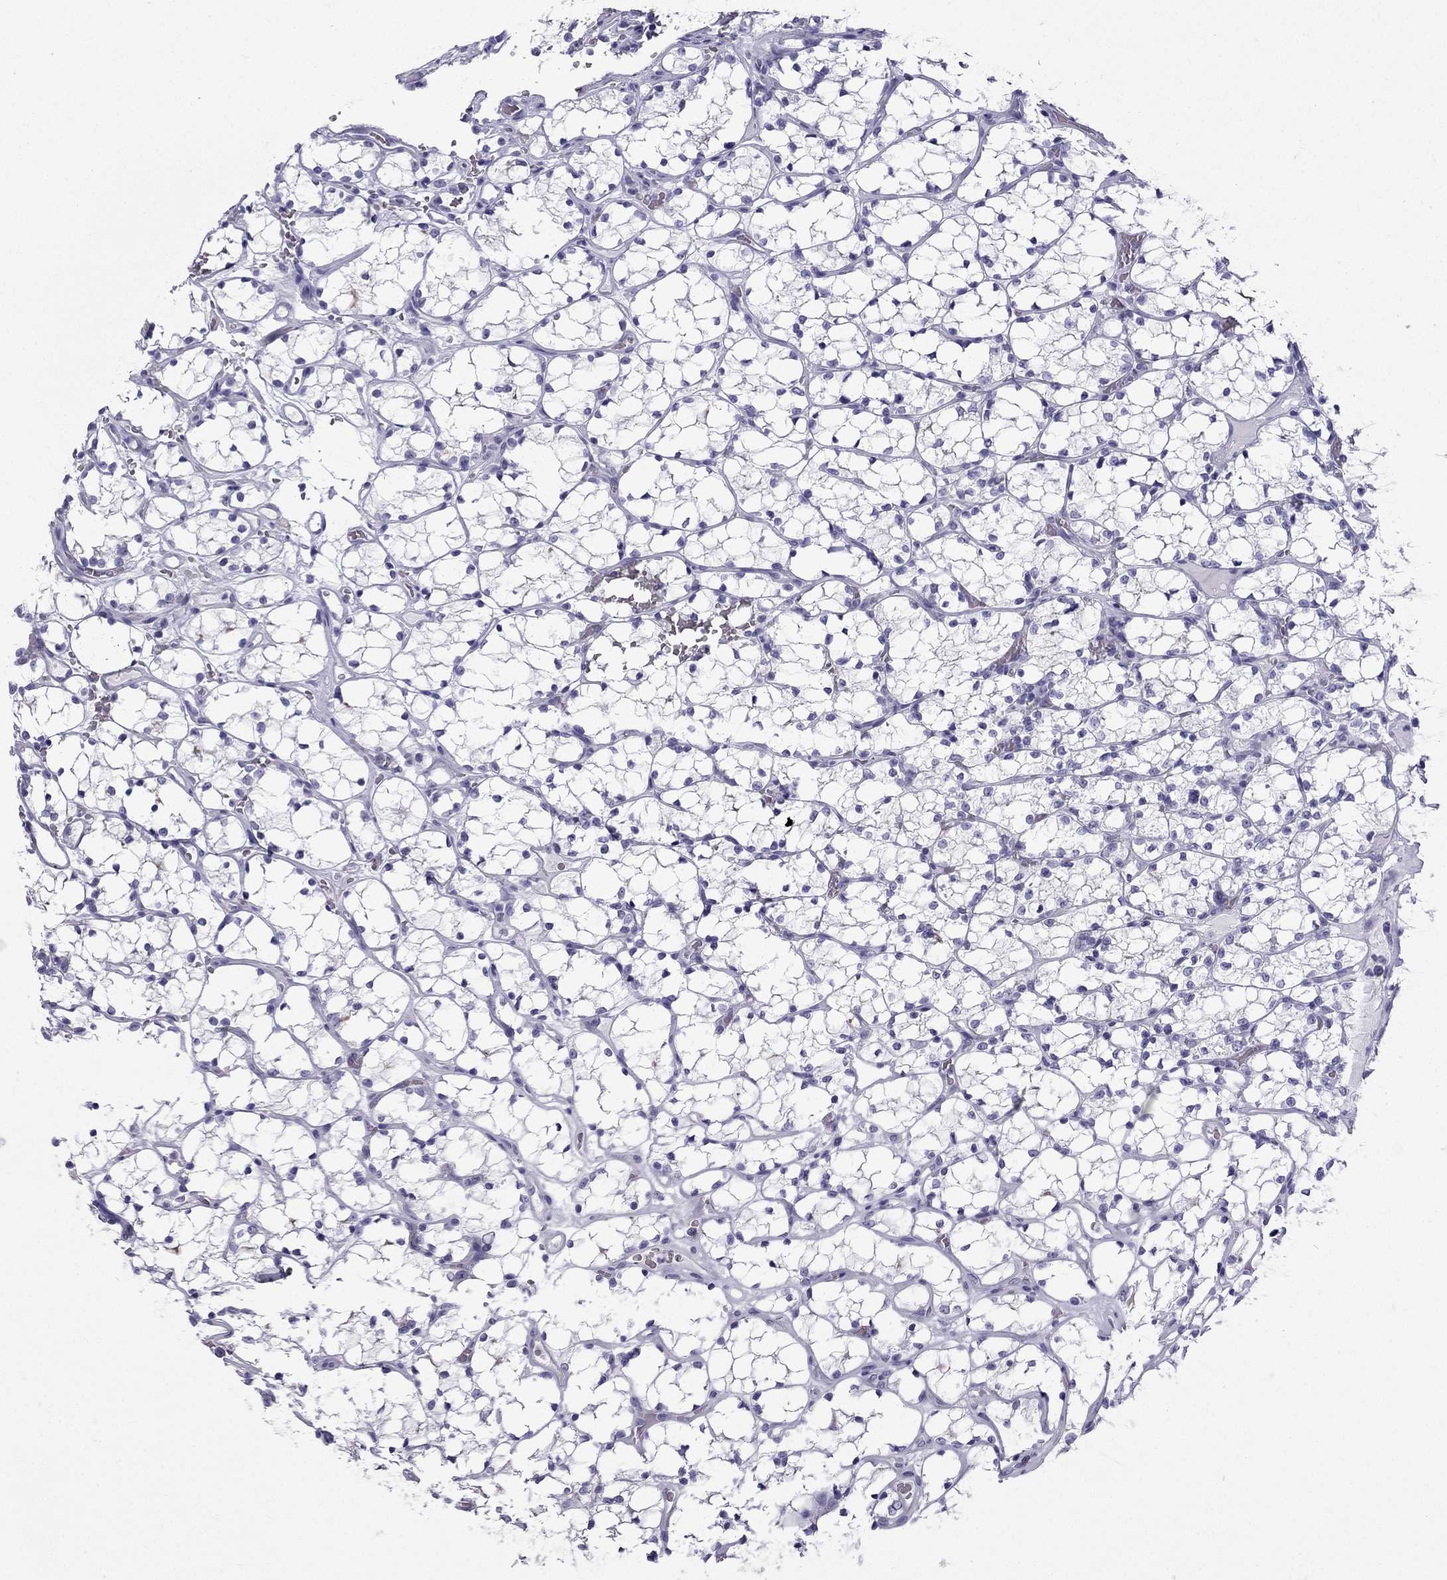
{"staining": {"intensity": "negative", "quantity": "none", "location": "none"}, "tissue": "renal cancer", "cell_type": "Tumor cells", "image_type": "cancer", "snomed": [{"axis": "morphology", "description": "Adenocarcinoma, NOS"}, {"axis": "topography", "description": "Kidney"}], "caption": "Immunohistochemistry (IHC) image of neoplastic tissue: renal cancer stained with DAB exhibits no significant protein expression in tumor cells.", "gene": "GJA8", "patient": {"sex": "female", "age": 69}}